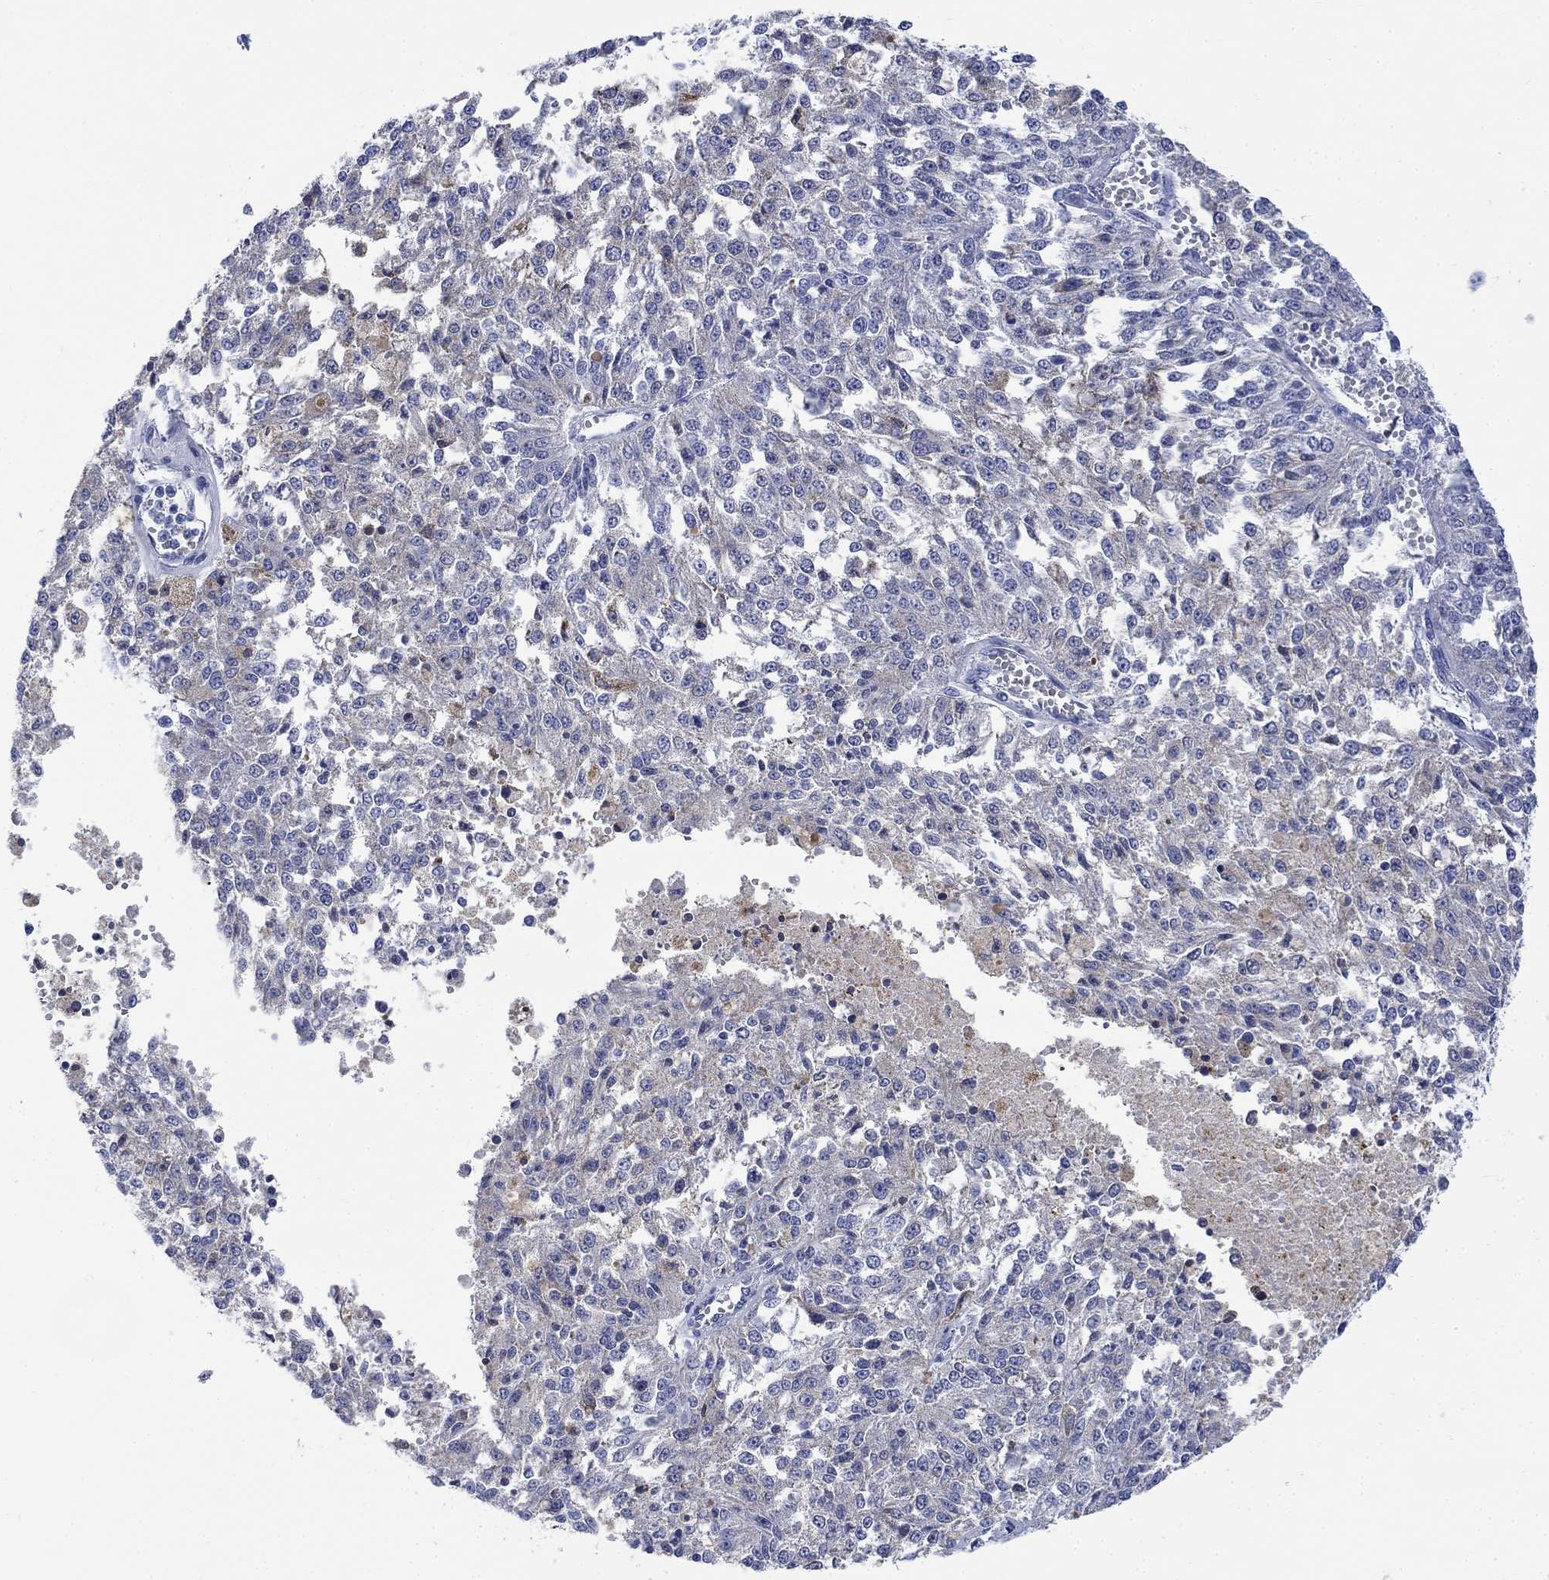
{"staining": {"intensity": "weak", "quantity": "<25%", "location": "cytoplasmic/membranous"}, "tissue": "melanoma", "cell_type": "Tumor cells", "image_type": "cancer", "snomed": [{"axis": "morphology", "description": "Malignant melanoma, Metastatic site"}, {"axis": "topography", "description": "Lymph node"}], "caption": "This is an immunohistochemistry image of melanoma. There is no expression in tumor cells.", "gene": "MYL1", "patient": {"sex": "female", "age": 64}}